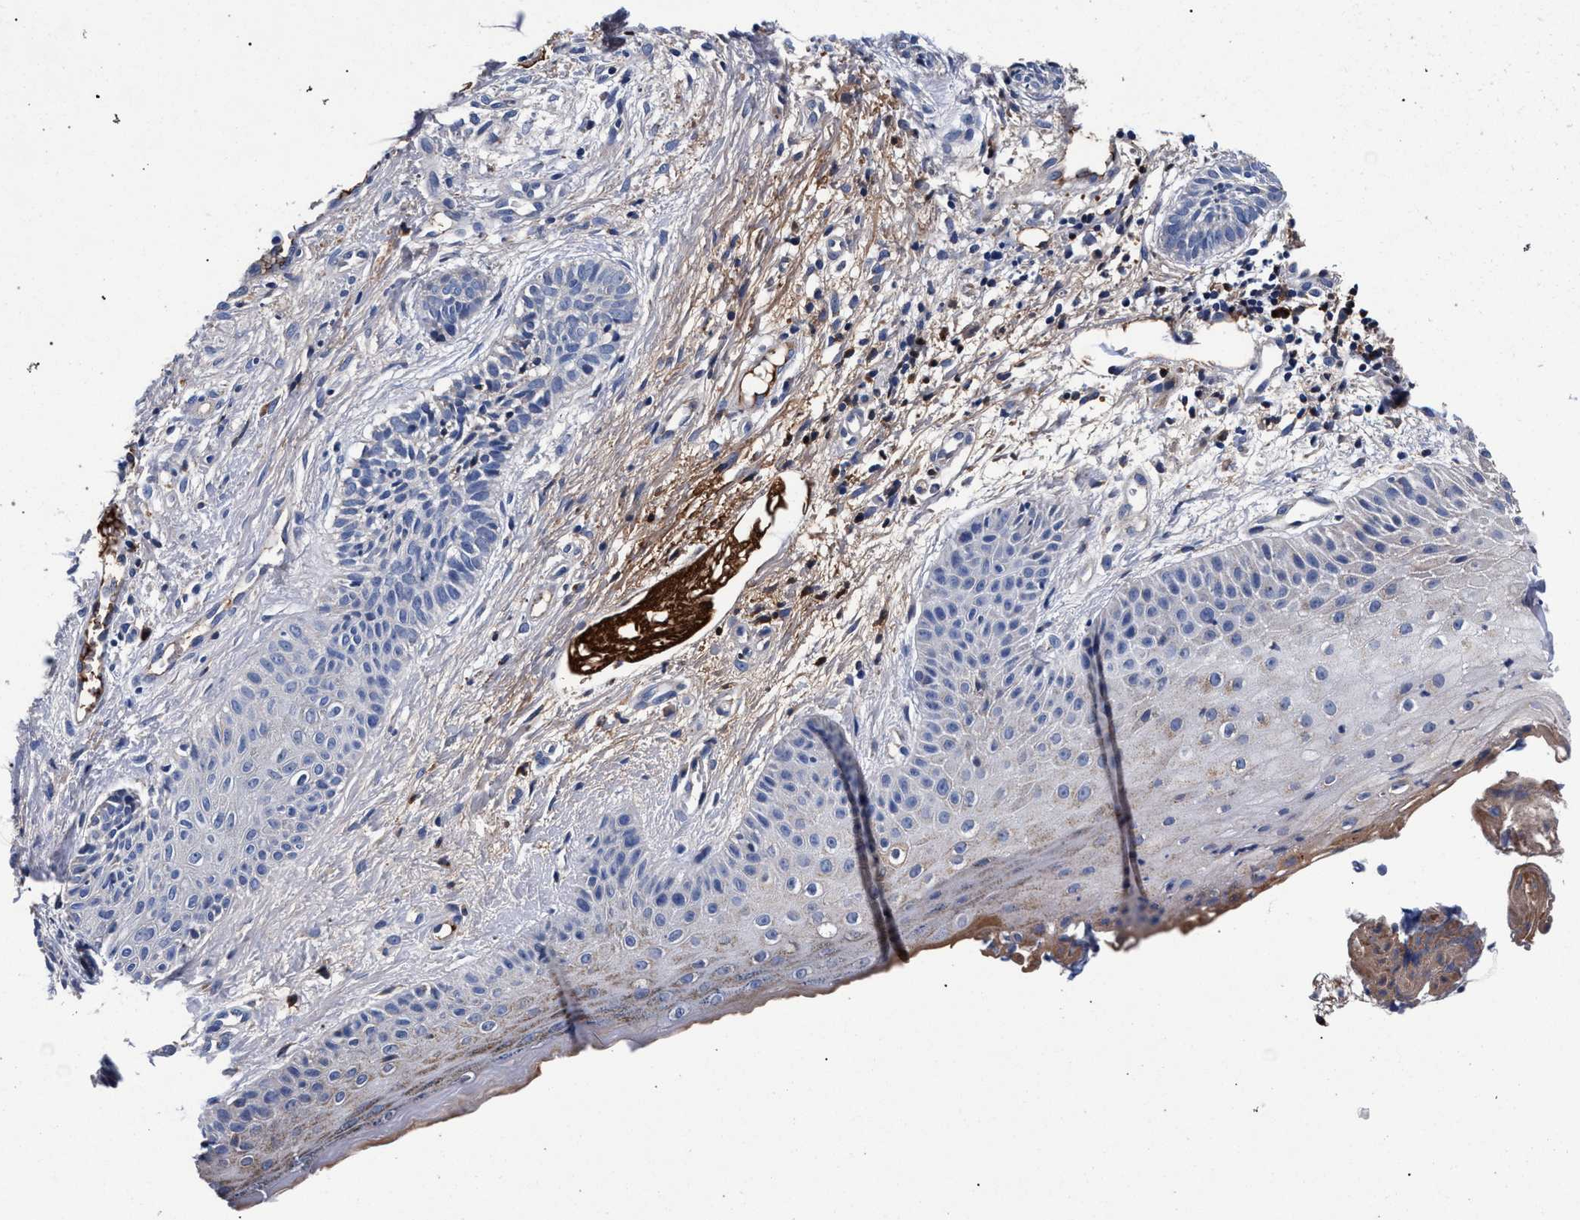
{"staining": {"intensity": "negative", "quantity": "none", "location": "none"}, "tissue": "skin cancer", "cell_type": "Tumor cells", "image_type": "cancer", "snomed": [{"axis": "morphology", "description": "Normal tissue, NOS"}, {"axis": "morphology", "description": "Basal cell carcinoma"}, {"axis": "topography", "description": "Skin"}], "caption": "This is an IHC image of human skin basal cell carcinoma. There is no expression in tumor cells.", "gene": "ACOX1", "patient": {"sex": "male", "age": 63}}